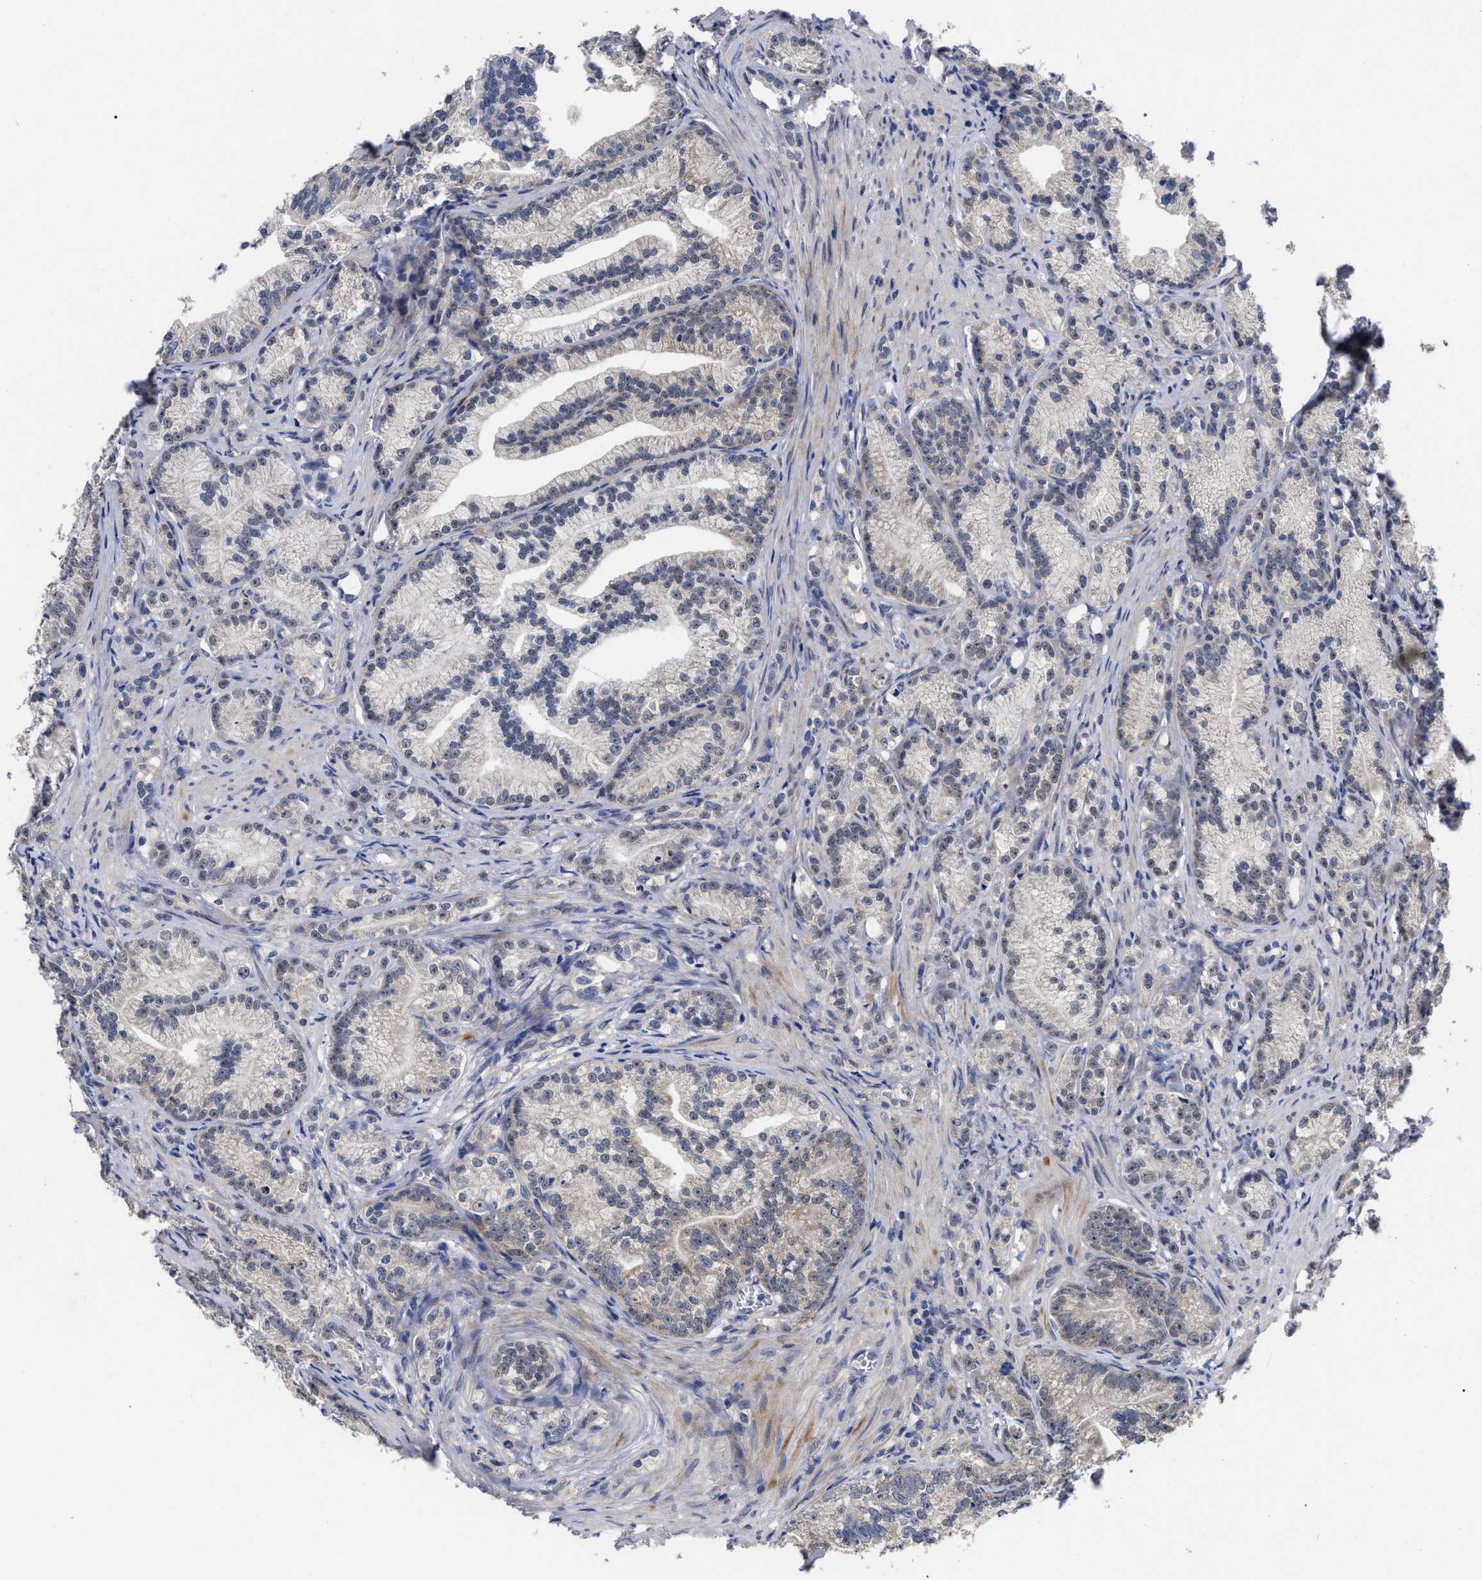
{"staining": {"intensity": "negative", "quantity": "none", "location": "none"}, "tissue": "prostate cancer", "cell_type": "Tumor cells", "image_type": "cancer", "snomed": [{"axis": "morphology", "description": "Adenocarcinoma, Low grade"}, {"axis": "topography", "description": "Prostate"}], "caption": "DAB immunohistochemical staining of low-grade adenocarcinoma (prostate) demonstrates no significant positivity in tumor cells.", "gene": "CCN5", "patient": {"sex": "male", "age": 89}}